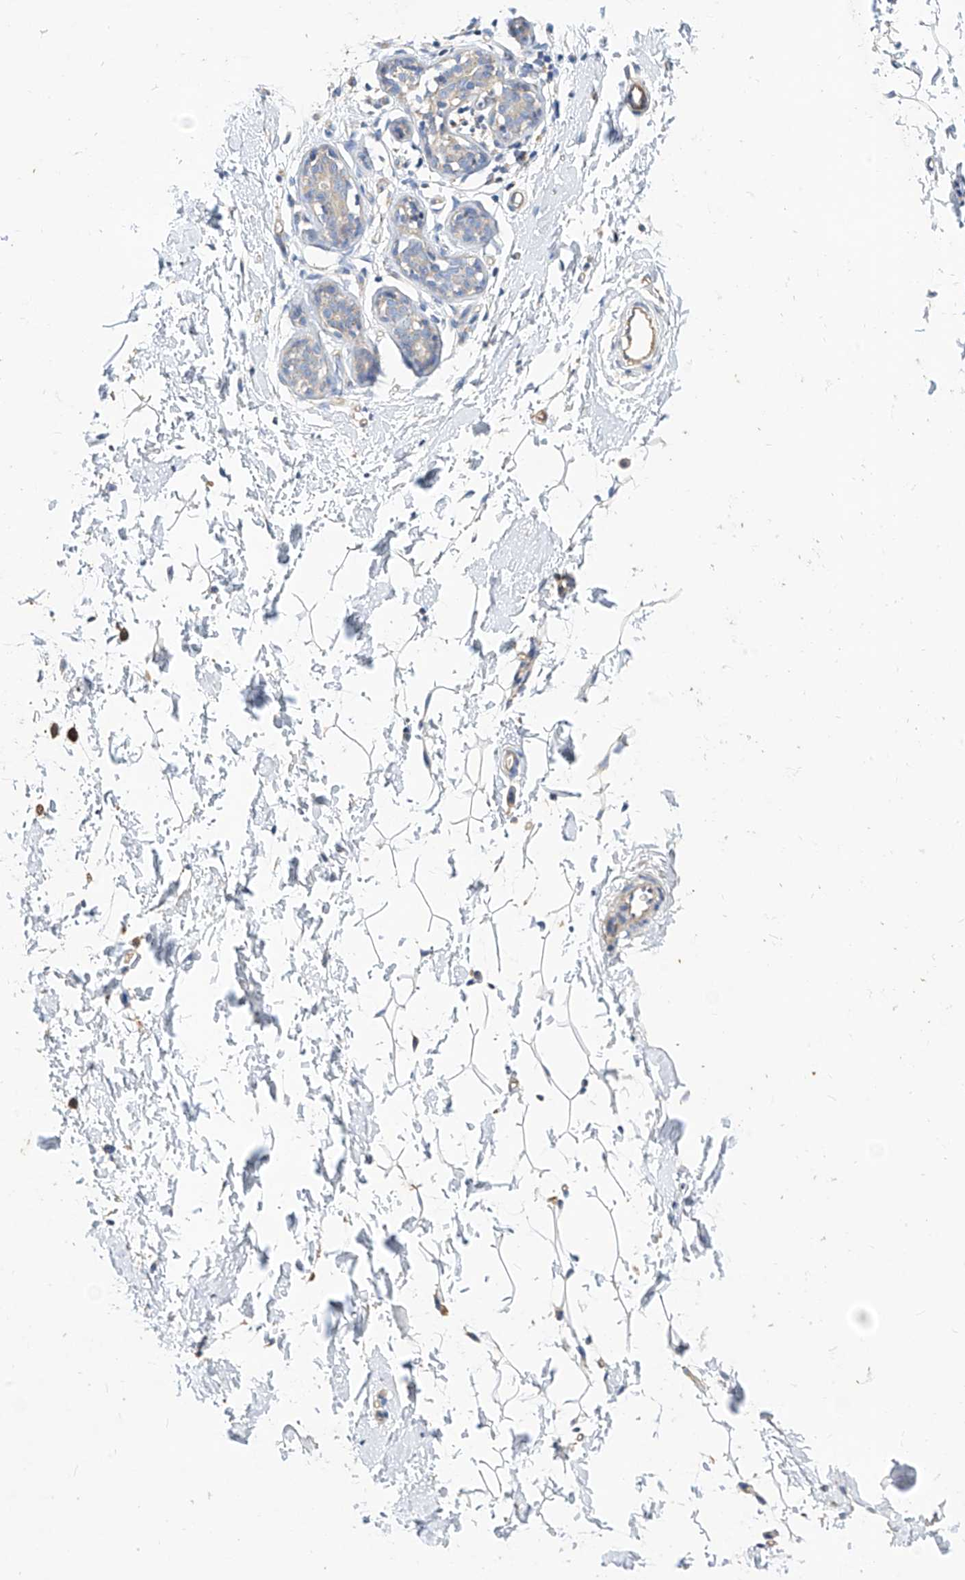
{"staining": {"intensity": "negative", "quantity": "none", "location": "none"}, "tissue": "adipose tissue", "cell_type": "Adipocytes", "image_type": "normal", "snomed": [{"axis": "morphology", "description": "Normal tissue, NOS"}, {"axis": "topography", "description": "Breast"}], "caption": "A high-resolution image shows IHC staining of unremarkable adipose tissue, which displays no significant staining in adipocytes. (Stains: DAB (3,3'-diaminobenzidine) immunohistochemistry with hematoxylin counter stain, Microscopy: brightfield microscopy at high magnification).", "gene": "SCGB2A1", "patient": {"sex": "female", "age": 23}}